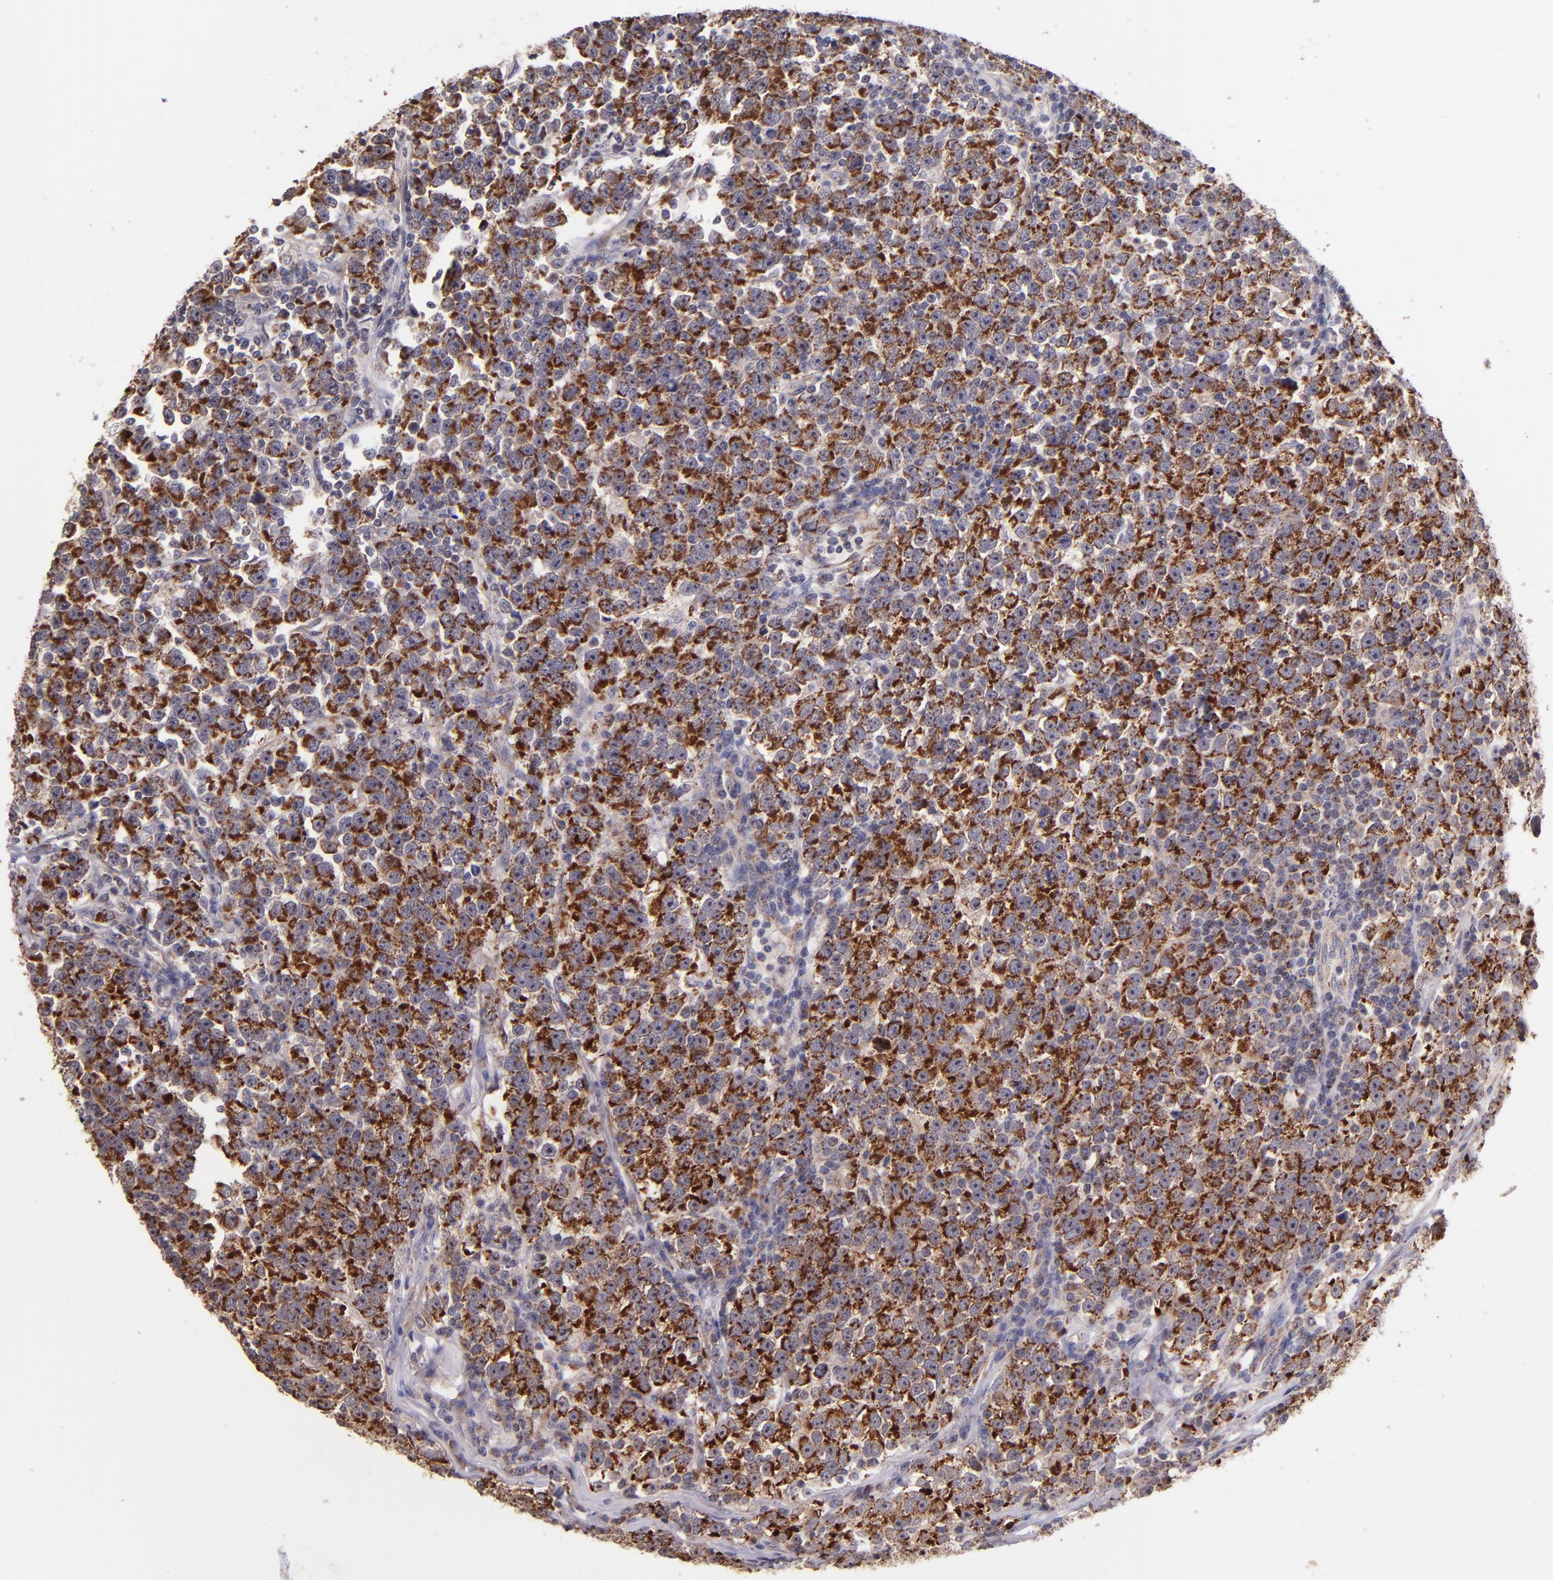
{"staining": {"intensity": "strong", "quantity": ">75%", "location": "cytoplasmic/membranous"}, "tissue": "testis cancer", "cell_type": "Tumor cells", "image_type": "cancer", "snomed": [{"axis": "morphology", "description": "Seminoma, NOS"}, {"axis": "topography", "description": "Testis"}], "caption": "An image of testis cancer stained for a protein reveals strong cytoplasmic/membranous brown staining in tumor cells. (DAB IHC with brightfield microscopy, high magnification).", "gene": "SHC1", "patient": {"sex": "male", "age": 43}}